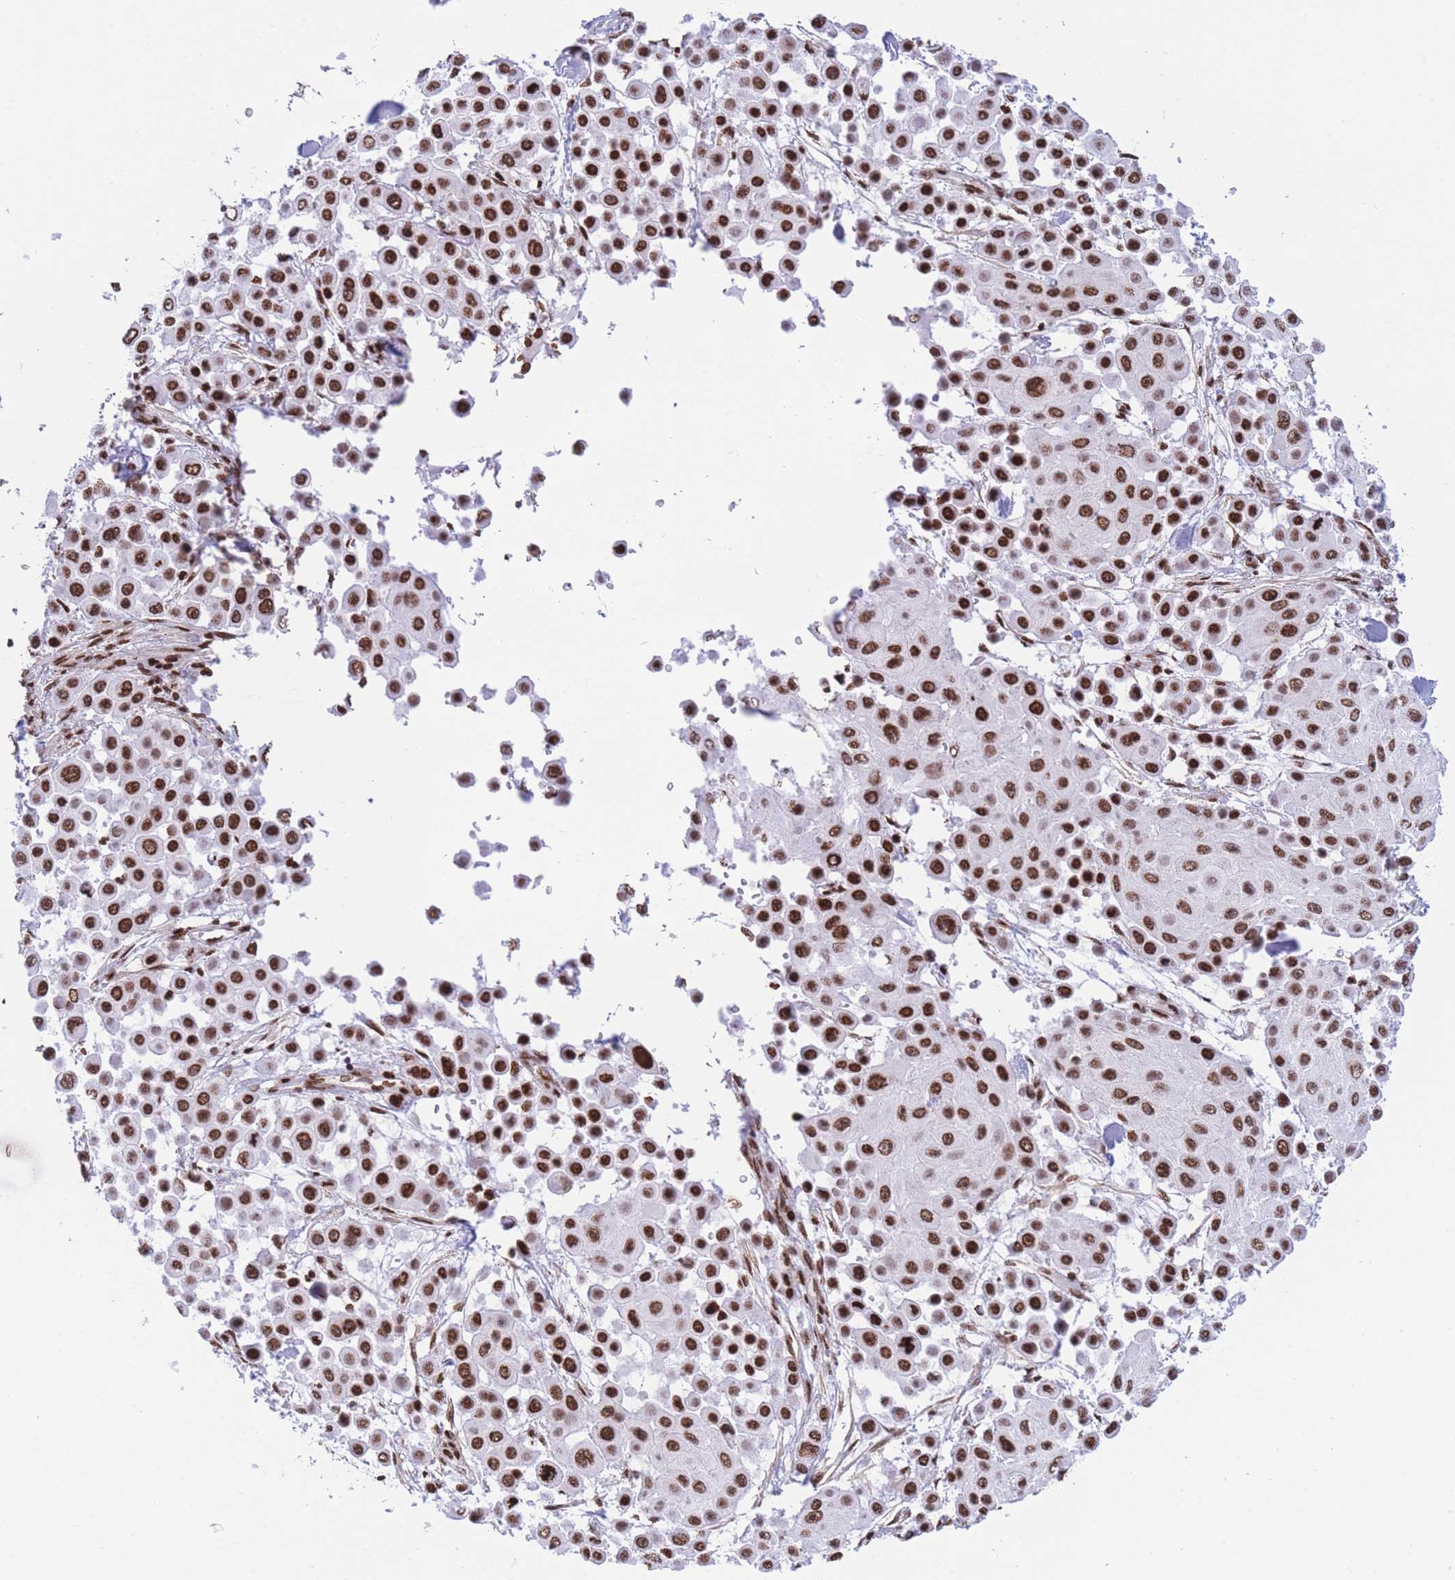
{"staining": {"intensity": "strong", "quantity": ">75%", "location": "nuclear"}, "tissue": "skin cancer", "cell_type": "Tumor cells", "image_type": "cancer", "snomed": [{"axis": "morphology", "description": "Squamous cell carcinoma, NOS"}, {"axis": "topography", "description": "Skin"}], "caption": "Protein staining of skin cancer (squamous cell carcinoma) tissue displays strong nuclear positivity in about >75% of tumor cells. Using DAB (3,3'-diaminobenzidine) (brown) and hematoxylin (blue) stains, captured at high magnification using brightfield microscopy.", "gene": "H2BC11", "patient": {"sex": "male", "age": 67}}